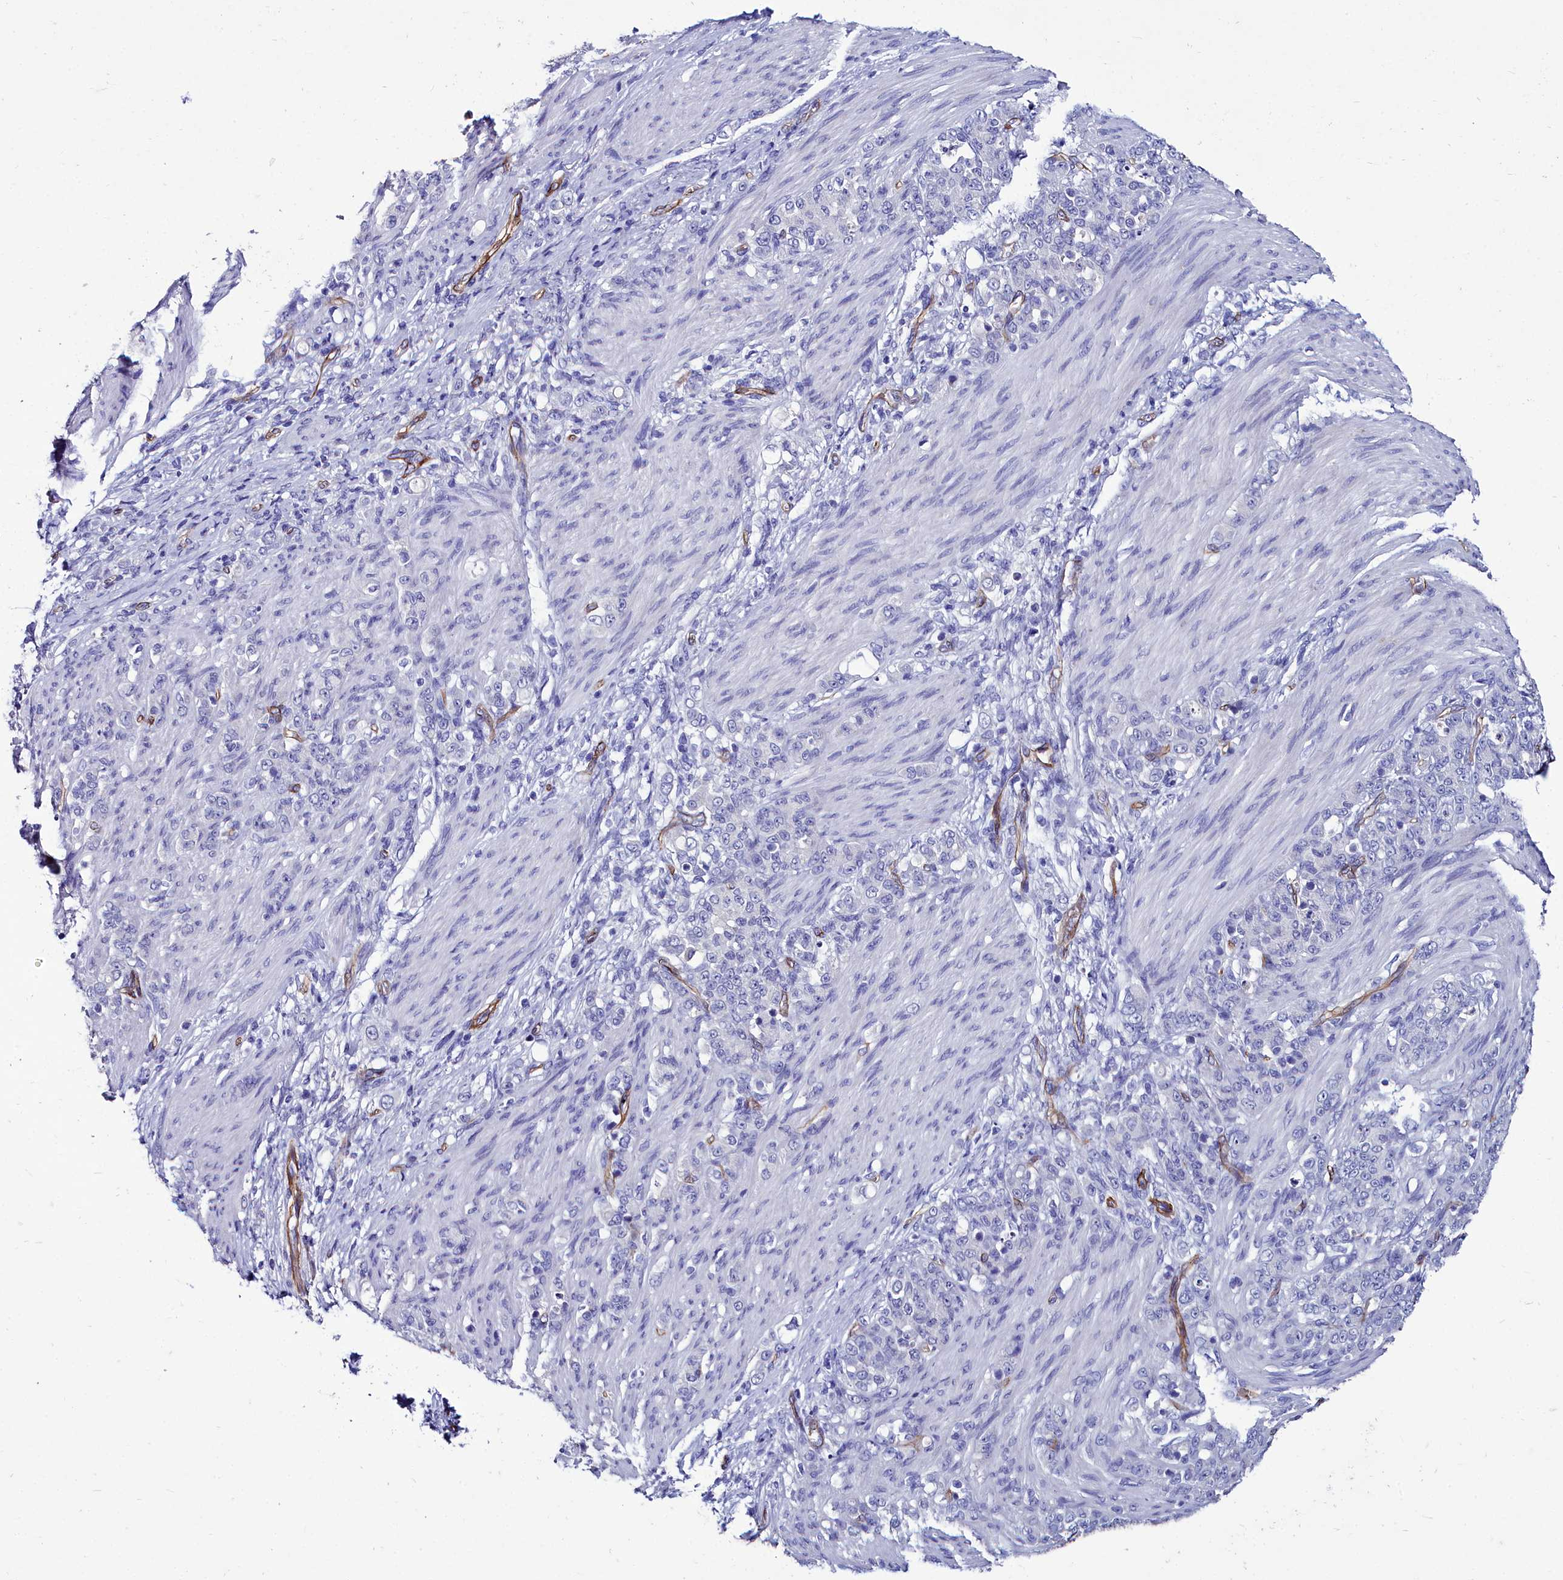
{"staining": {"intensity": "negative", "quantity": "none", "location": "none"}, "tissue": "stomach cancer", "cell_type": "Tumor cells", "image_type": "cancer", "snomed": [{"axis": "morphology", "description": "Adenocarcinoma, NOS"}, {"axis": "topography", "description": "Stomach"}], "caption": "Immunohistochemical staining of stomach cancer (adenocarcinoma) demonstrates no significant expression in tumor cells.", "gene": "CYP4F11", "patient": {"sex": "female", "age": 79}}